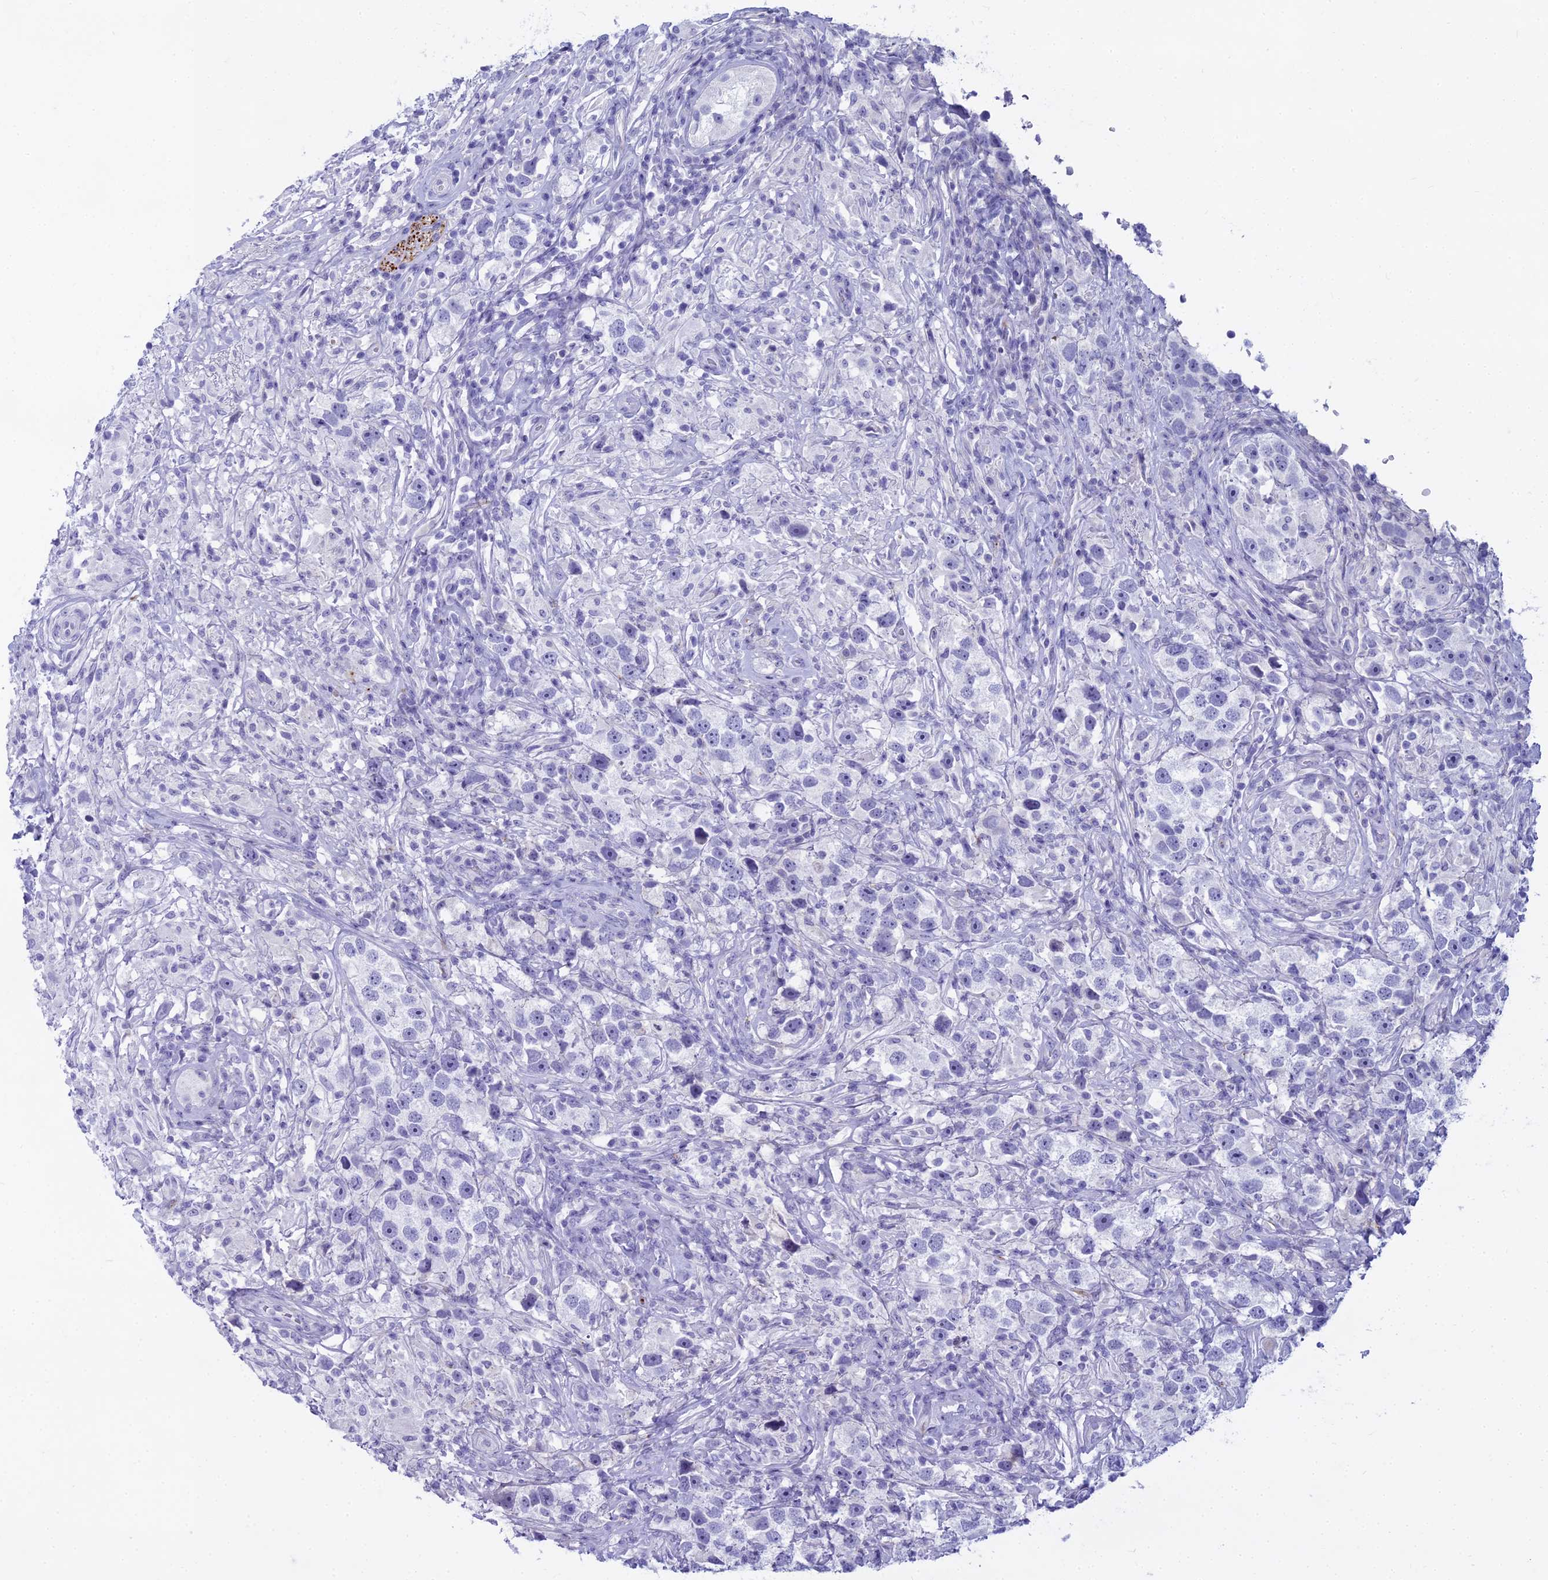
{"staining": {"intensity": "negative", "quantity": "none", "location": "none"}, "tissue": "testis cancer", "cell_type": "Tumor cells", "image_type": "cancer", "snomed": [{"axis": "morphology", "description": "Seminoma, NOS"}, {"axis": "topography", "description": "Testis"}], "caption": "Micrograph shows no significant protein staining in tumor cells of testis cancer (seminoma). Nuclei are stained in blue.", "gene": "EVI2A", "patient": {"sex": "male", "age": 49}}